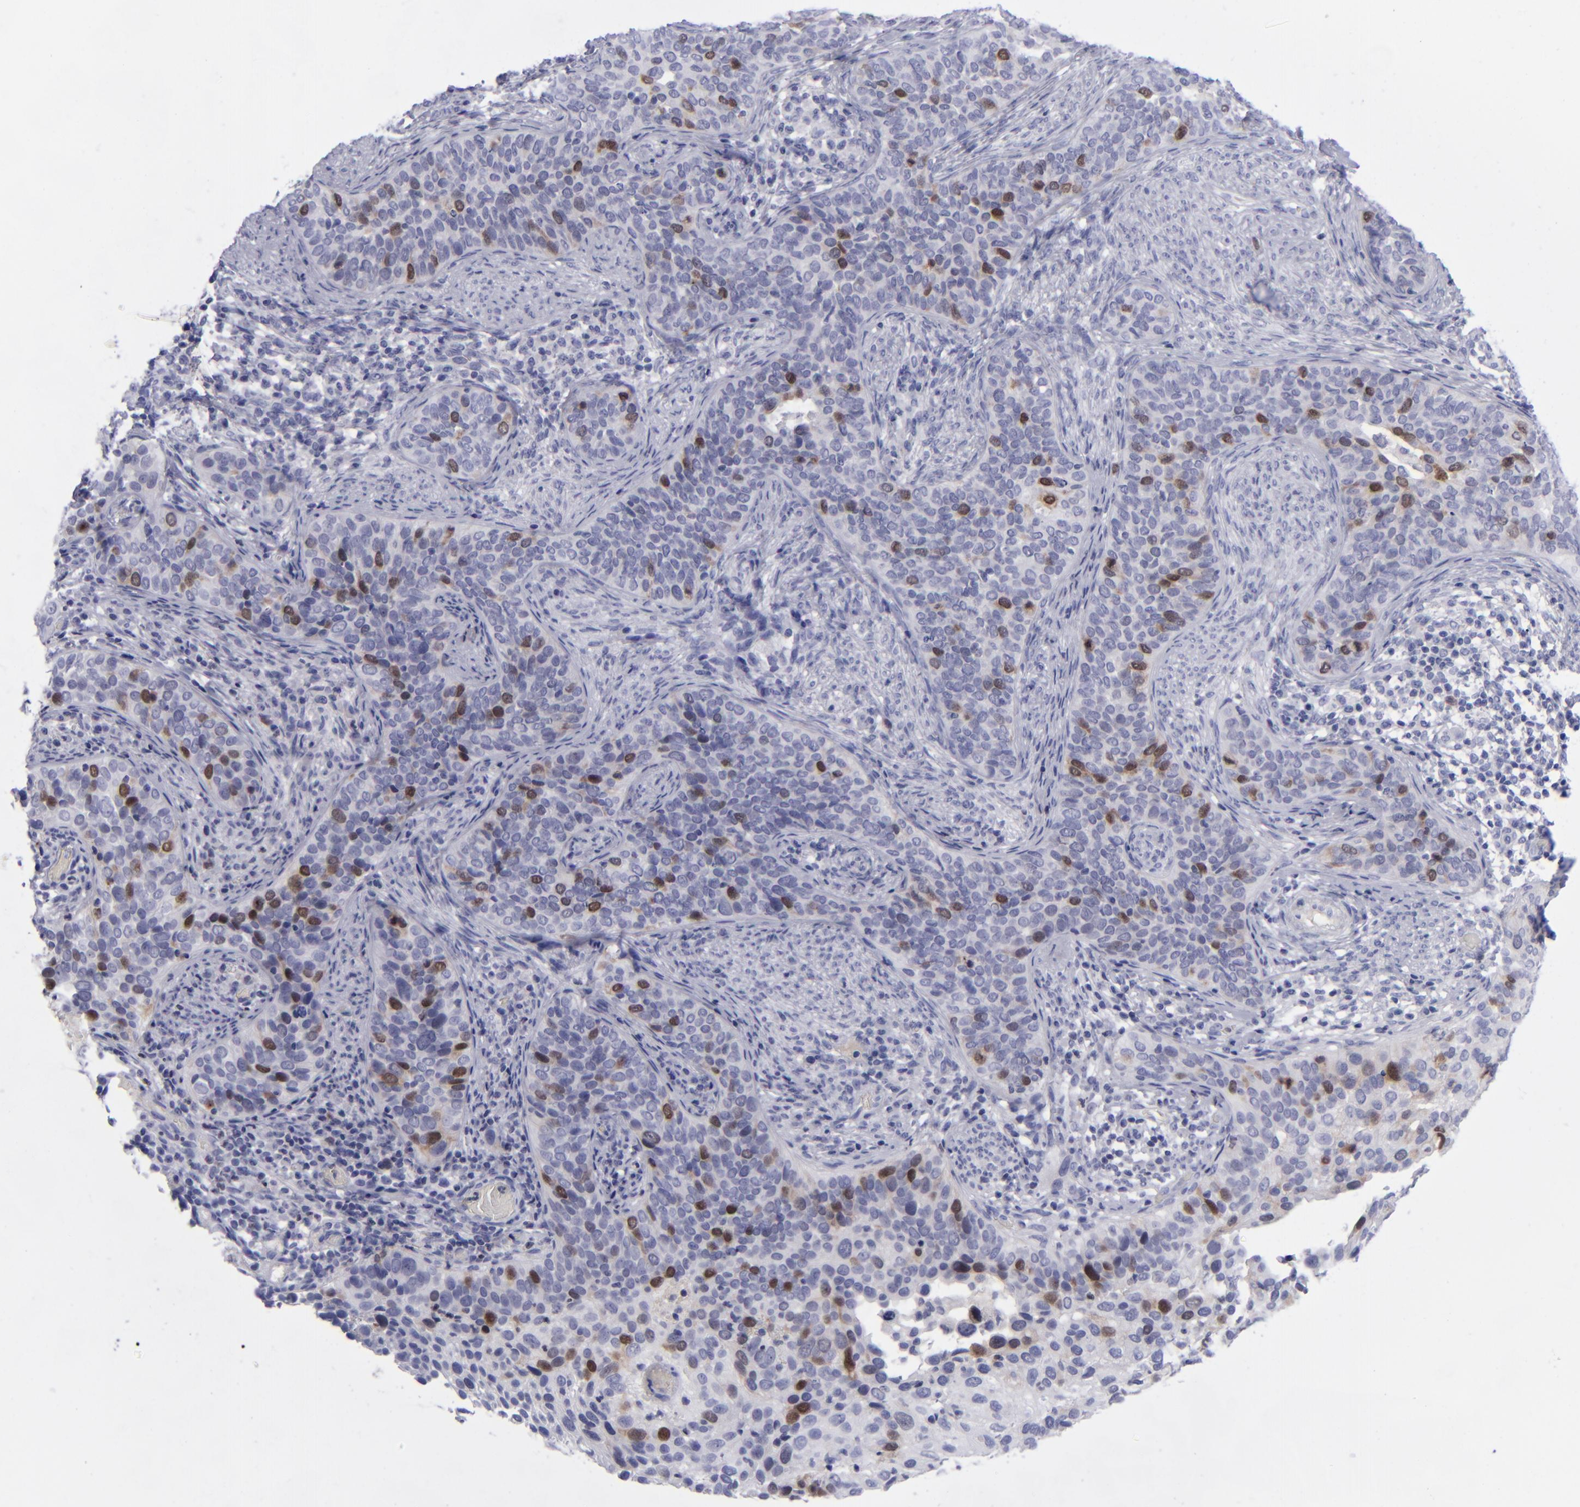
{"staining": {"intensity": "moderate", "quantity": "<25%", "location": "cytoplasmic/membranous,nuclear"}, "tissue": "cervical cancer", "cell_type": "Tumor cells", "image_type": "cancer", "snomed": [{"axis": "morphology", "description": "Squamous cell carcinoma, NOS"}, {"axis": "topography", "description": "Cervix"}], "caption": "DAB immunohistochemical staining of human squamous cell carcinoma (cervical) exhibits moderate cytoplasmic/membranous and nuclear protein staining in approximately <25% of tumor cells. Nuclei are stained in blue.", "gene": "AURKA", "patient": {"sex": "female", "age": 31}}